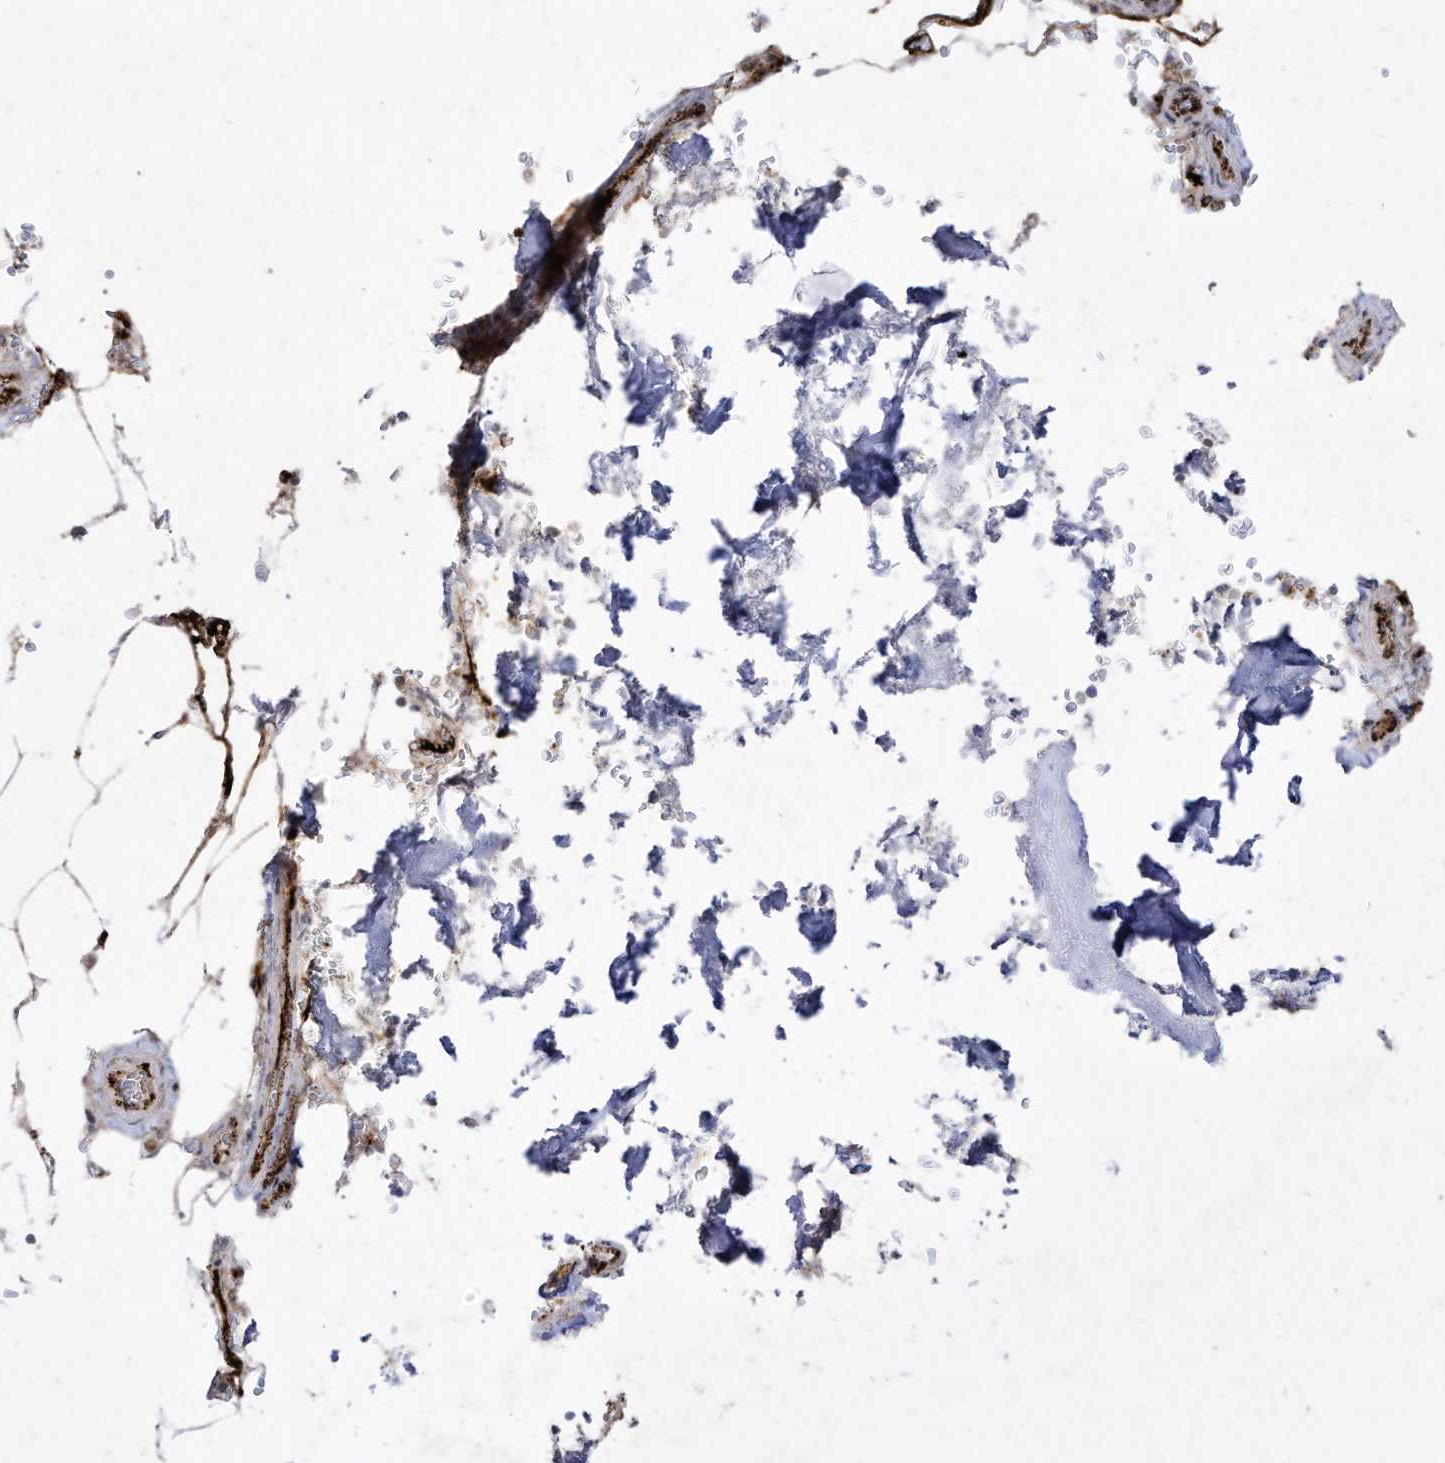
{"staining": {"intensity": "weak", "quantity": "<25%", "location": "cytoplasmic/membranous,nuclear"}, "tissue": "bone marrow", "cell_type": "Hematopoietic cells", "image_type": "normal", "snomed": [{"axis": "morphology", "description": "Normal tissue, NOS"}, {"axis": "topography", "description": "Bone marrow"}], "caption": "The immunohistochemistry histopathology image has no significant positivity in hematopoietic cells of bone marrow.", "gene": "ZGRF1", "patient": {"sex": "male", "age": 70}}